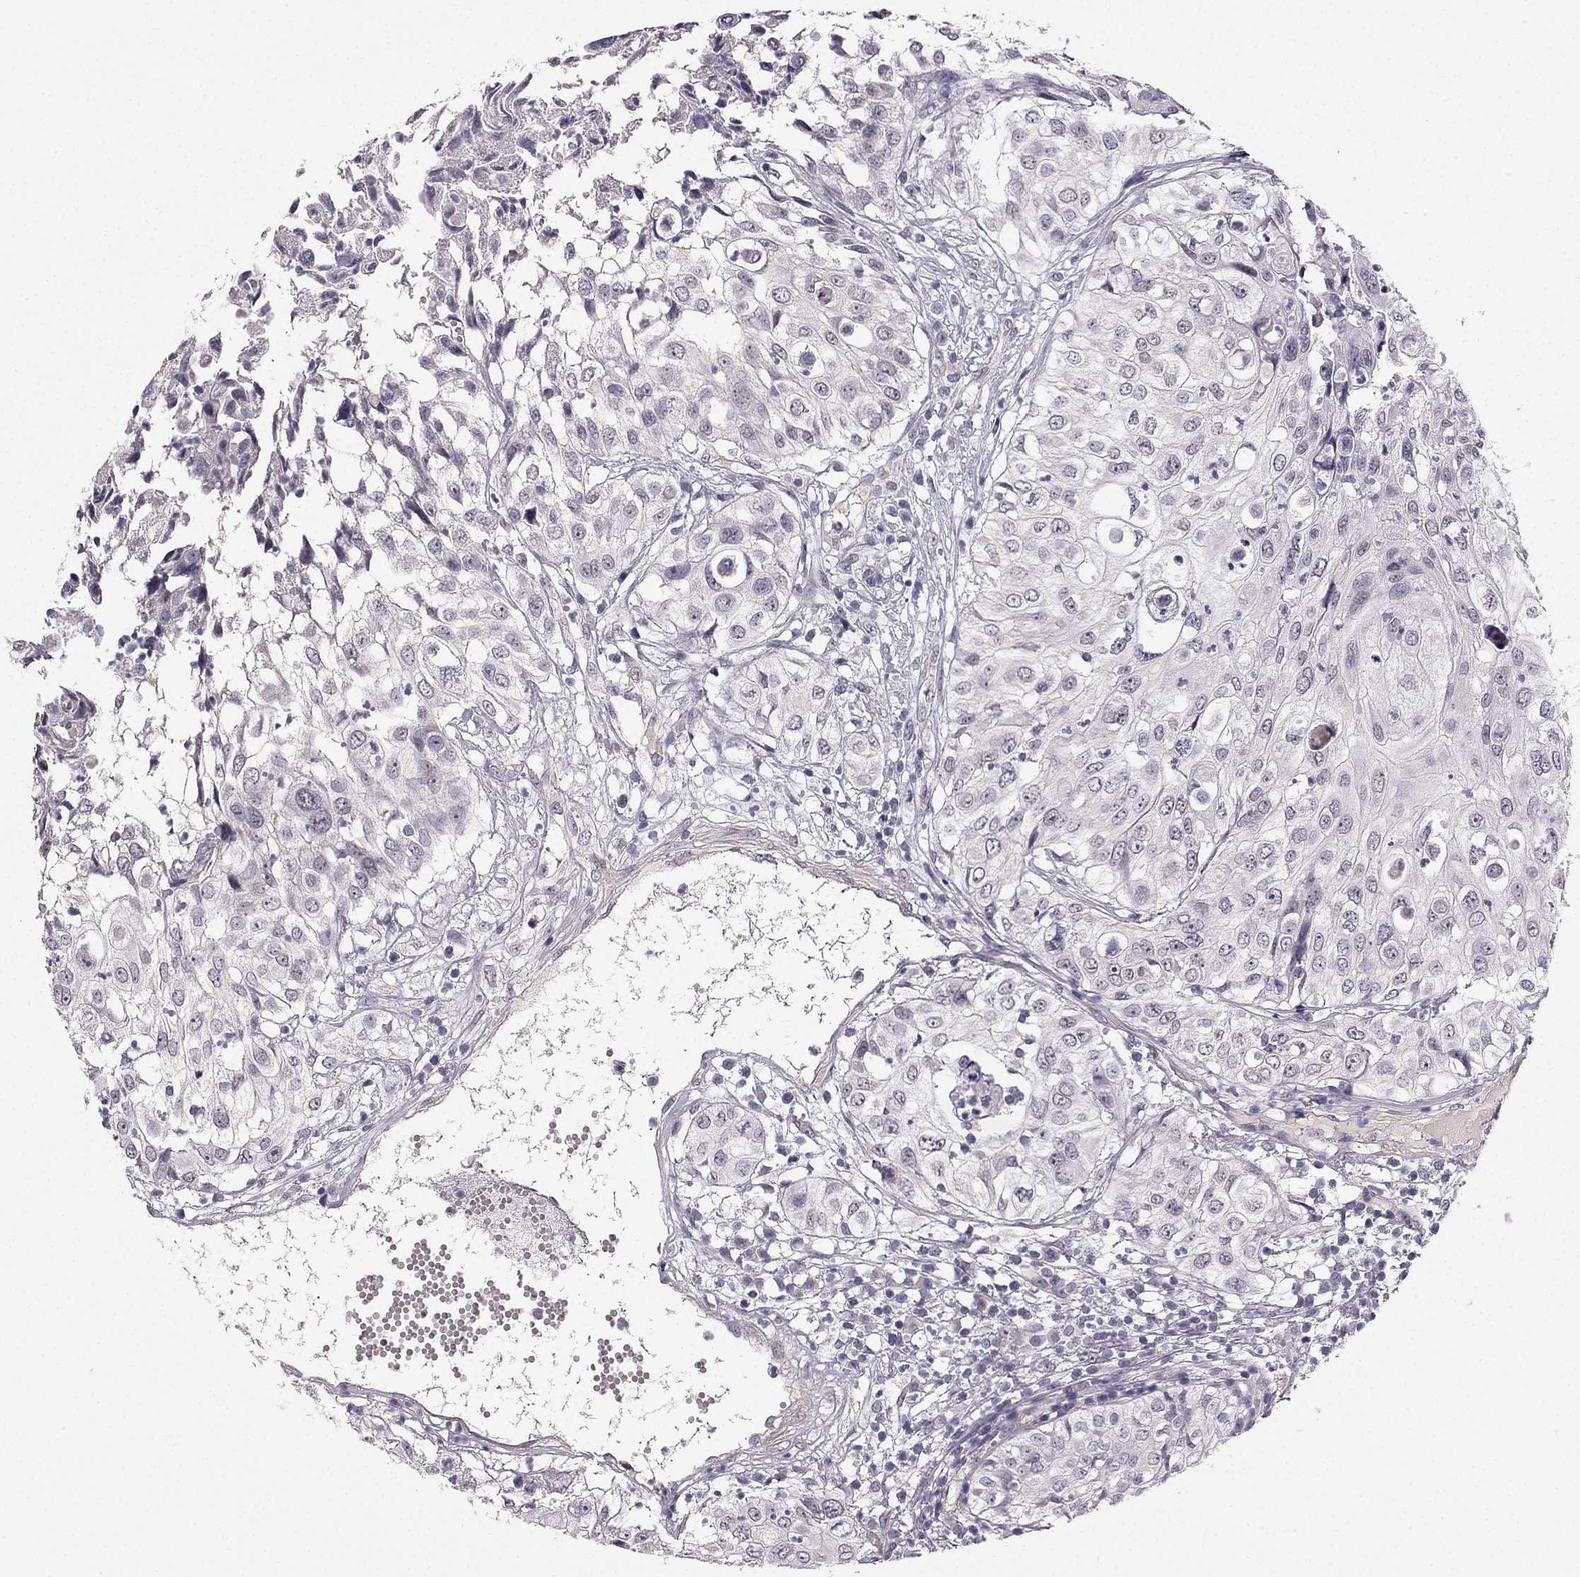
{"staining": {"intensity": "negative", "quantity": "none", "location": "none"}, "tissue": "urothelial cancer", "cell_type": "Tumor cells", "image_type": "cancer", "snomed": [{"axis": "morphology", "description": "Urothelial carcinoma, High grade"}, {"axis": "topography", "description": "Urinary bladder"}], "caption": "DAB (3,3'-diaminobenzidine) immunohistochemical staining of human urothelial carcinoma (high-grade) displays no significant staining in tumor cells.", "gene": "TSPYL5", "patient": {"sex": "female", "age": 79}}